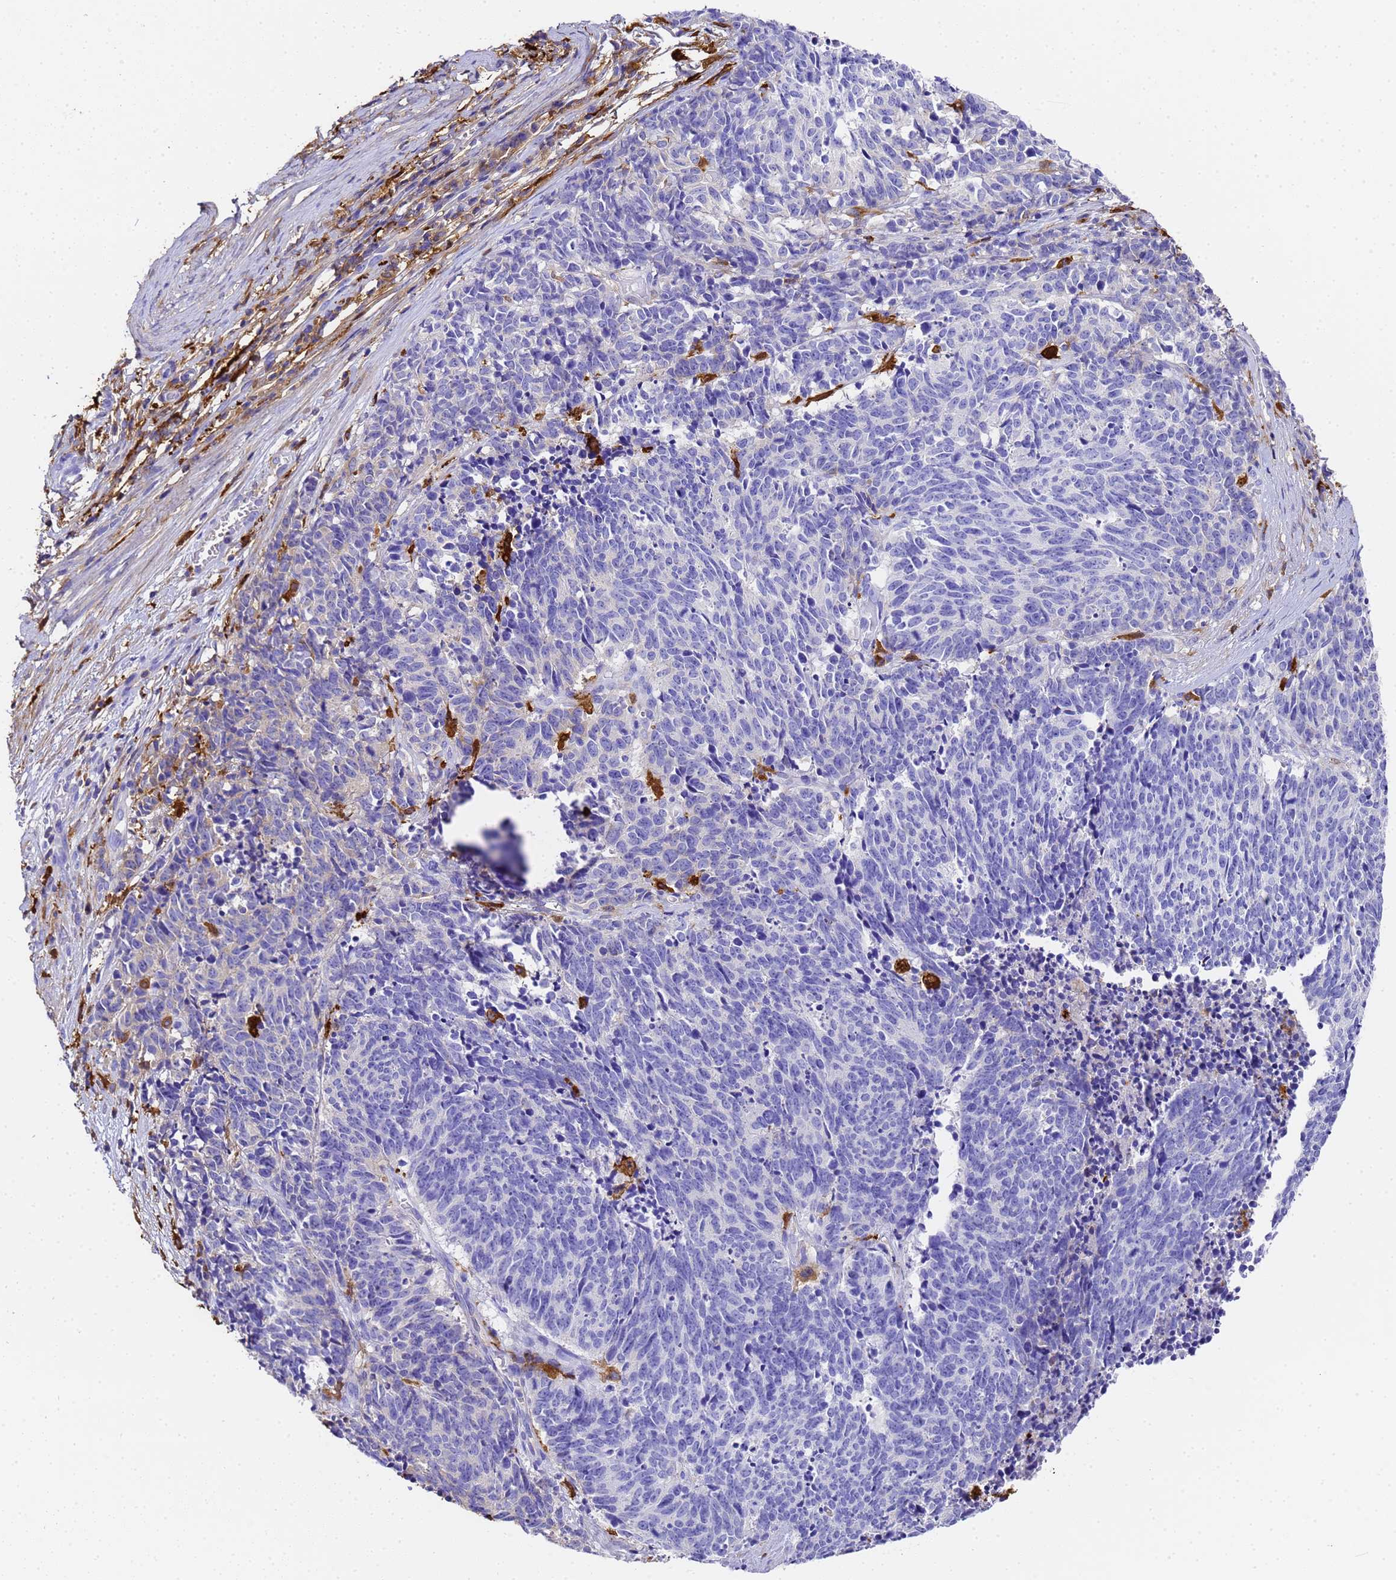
{"staining": {"intensity": "negative", "quantity": "none", "location": "none"}, "tissue": "cervical cancer", "cell_type": "Tumor cells", "image_type": "cancer", "snomed": [{"axis": "morphology", "description": "Squamous cell carcinoma, NOS"}, {"axis": "topography", "description": "Cervix"}], "caption": "IHC histopathology image of human cervical squamous cell carcinoma stained for a protein (brown), which demonstrates no expression in tumor cells. (DAB immunohistochemistry with hematoxylin counter stain).", "gene": "FTL", "patient": {"sex": "female", "age": 29}}